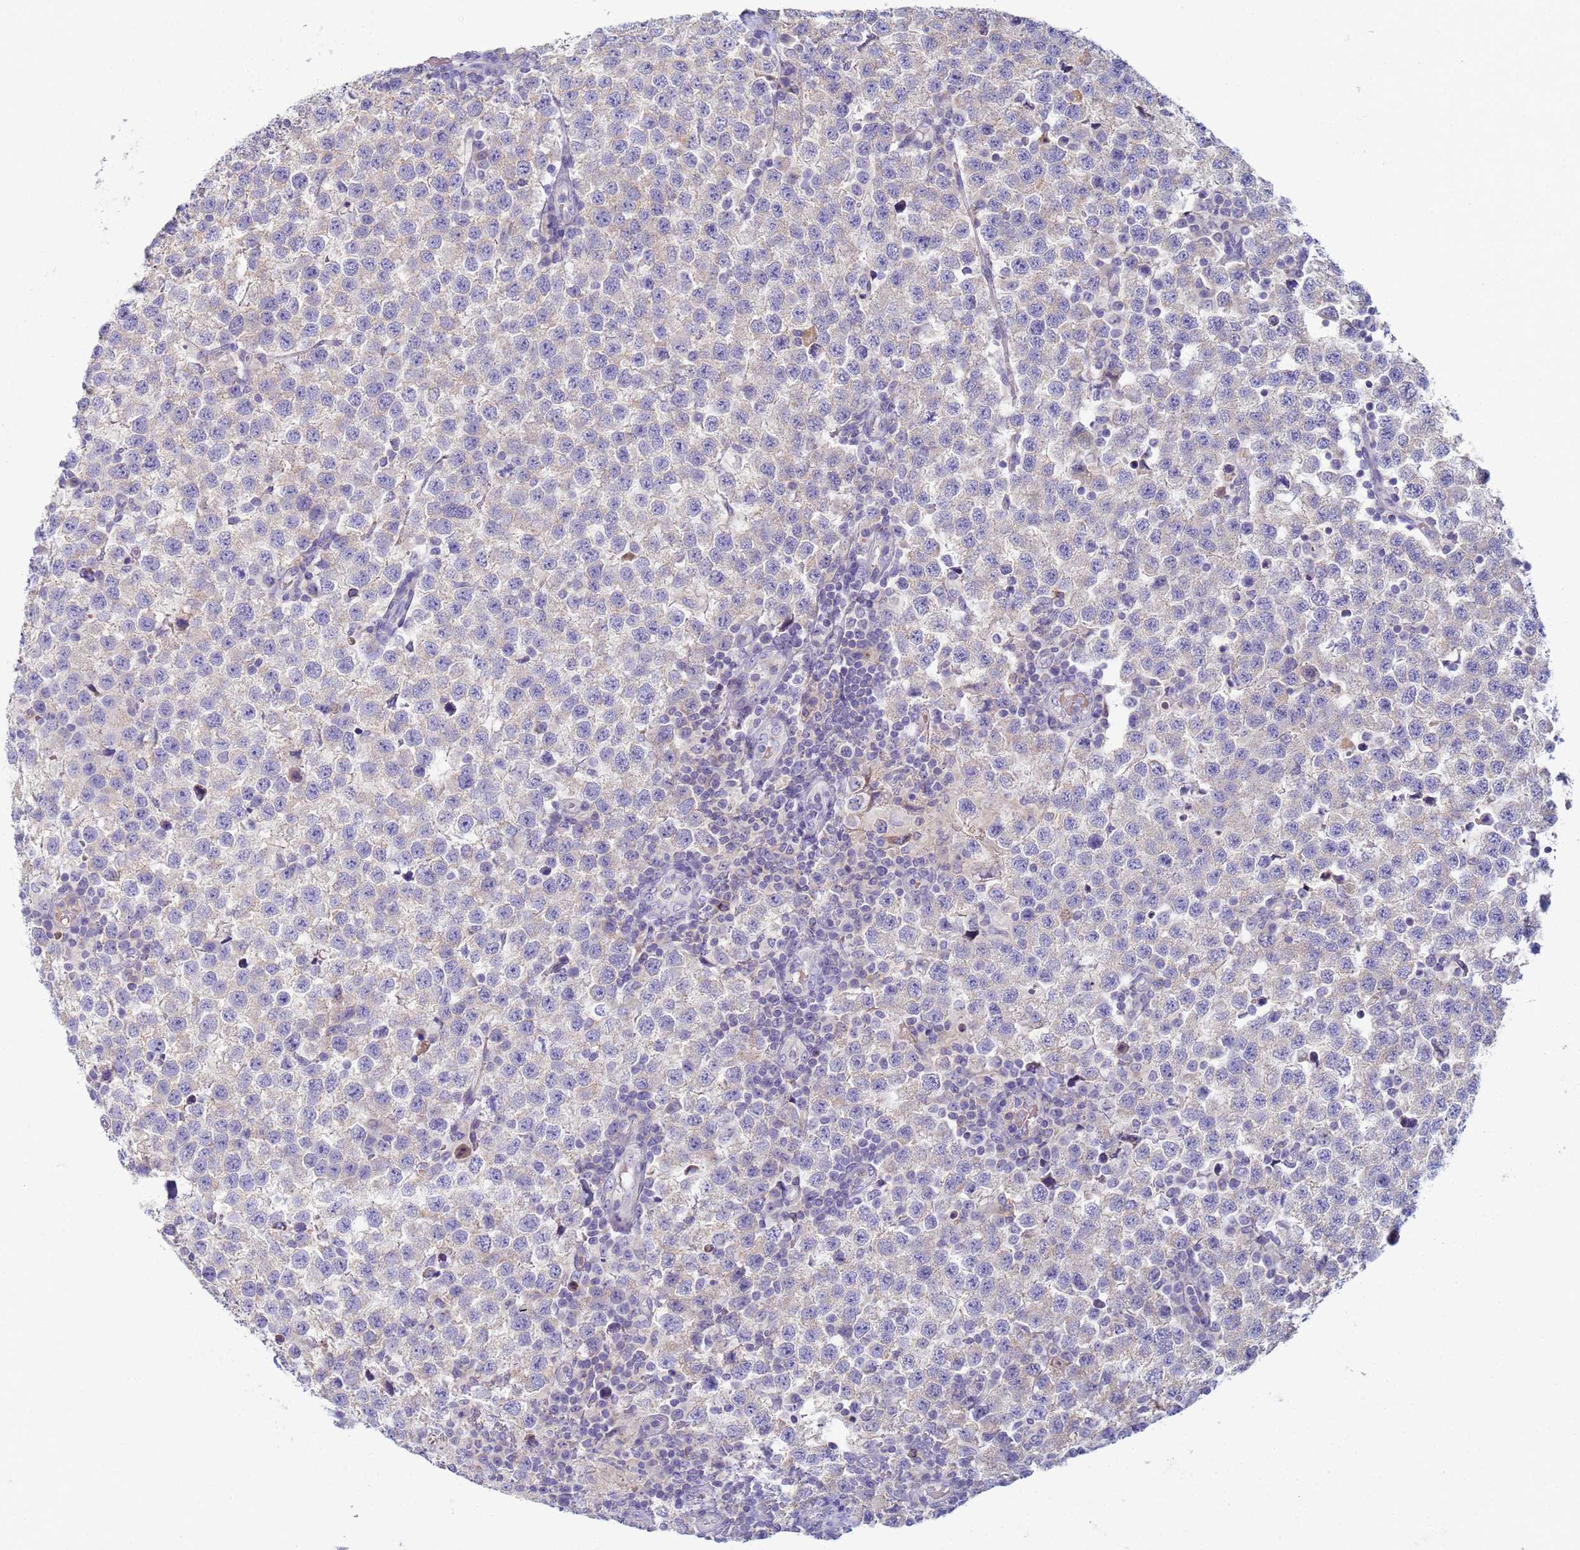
{"staining": {"intensity": "negative", "quantity": "none", "location": "none"}, "tissue": "testis cancer", "cell_type": "Tumor cells", "image_type": "cancer", "snomed": [{"axis": "morphology", "description": "Seminoma, NOS"}, {"axis": "topography", "description": "Testis"}], "caption": "There is no significant positivity in tumor cells of testis seminoma.", "gene": "CR1", "patient": {"sex": "male", "age": 34}}